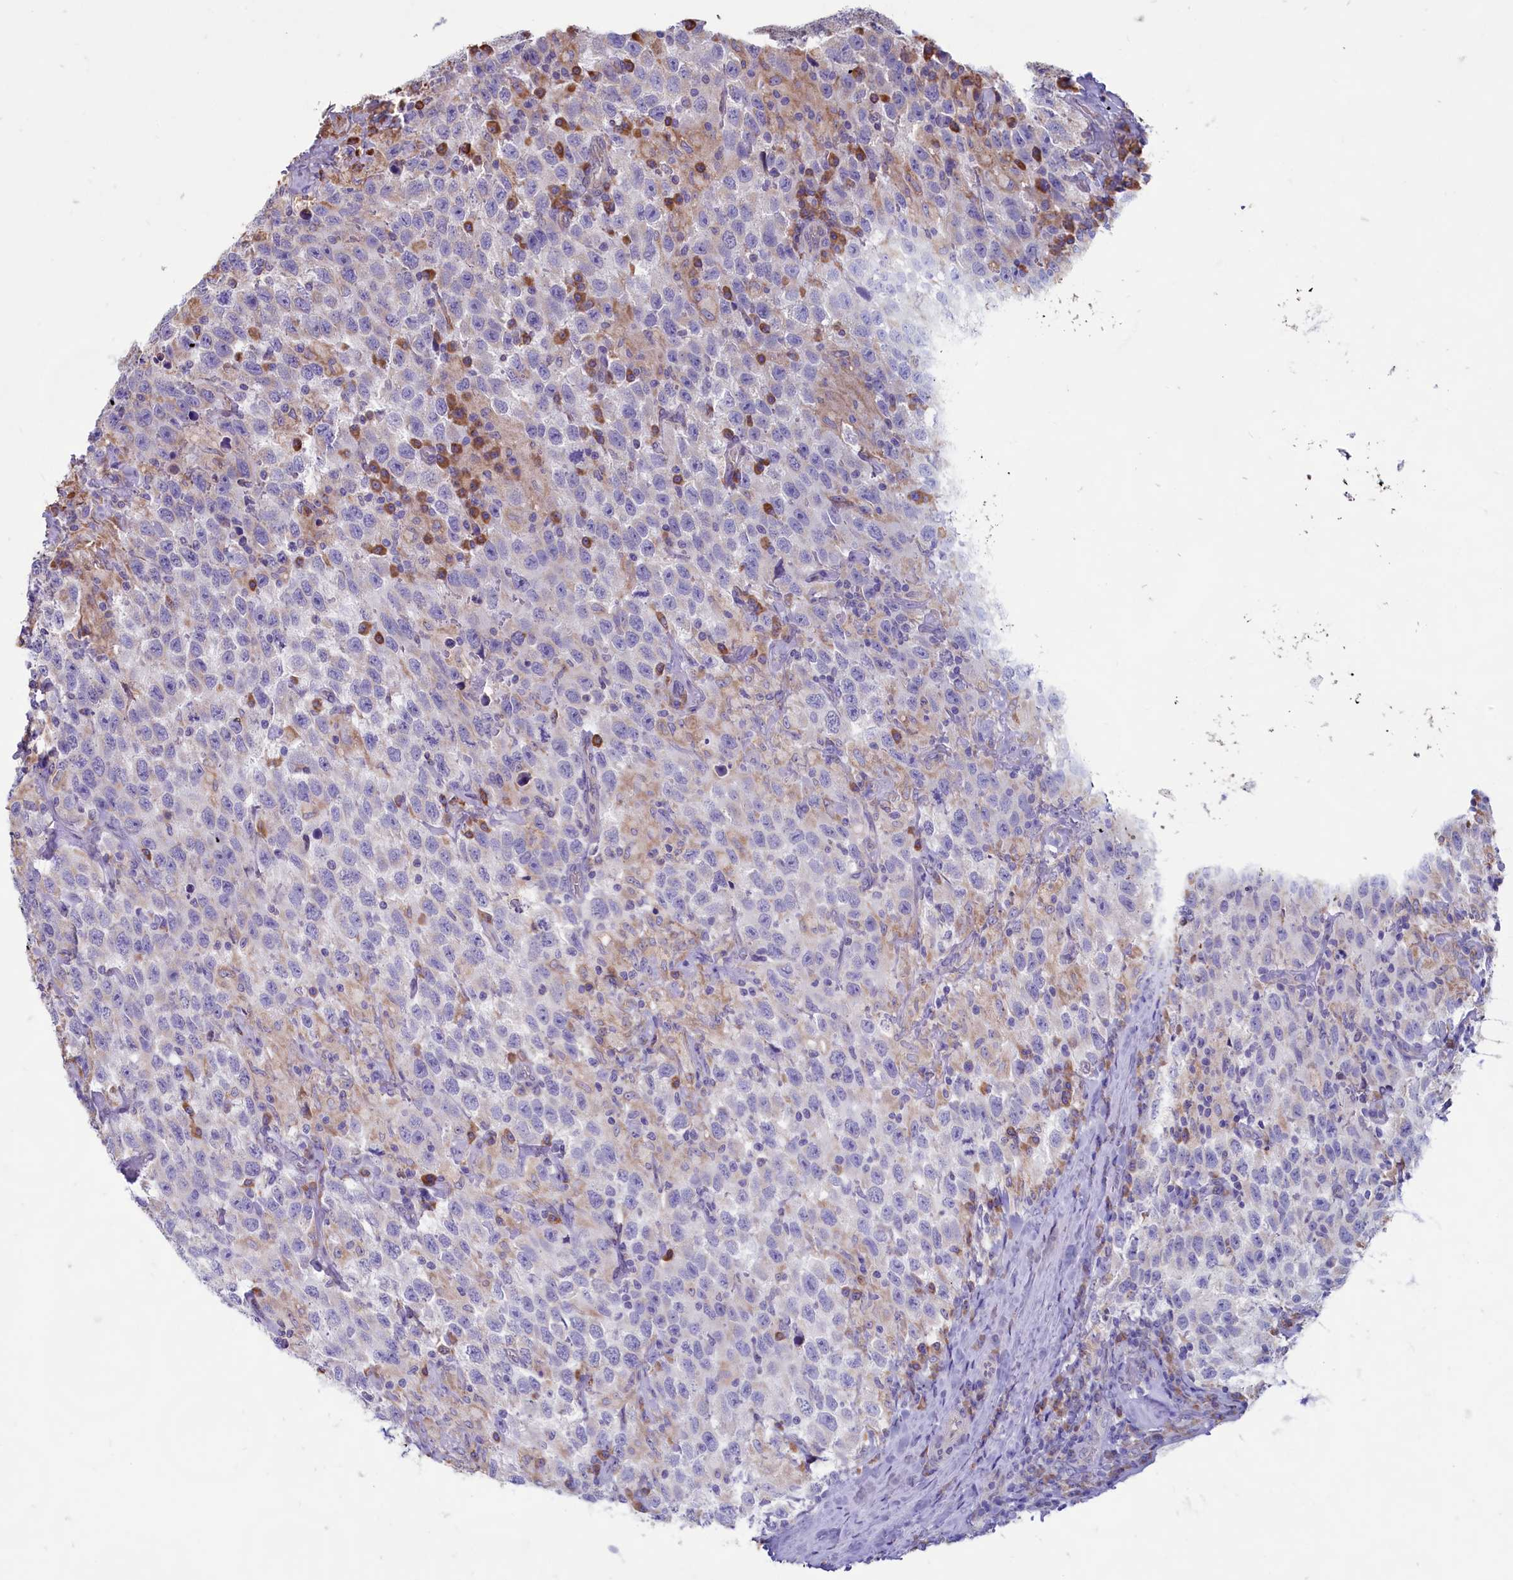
{"staining": {"intensity": "negative", "quantity": "none", "location": "none"}, "tissue": "testis cancer", "cell_type": "Tumor cells", "image_type": "cancer", "snomed": [{"axis": "morphology", "description": "Seminoma, NOS"}, {"axis": "topography", "description": "Testis"}], "caption": "Histopathology image shows no protein staining in tumor cells of seminoma (testis) tissue.", "gene": "TBC1D19", "patient": {"sex": "male", "age": 41}}